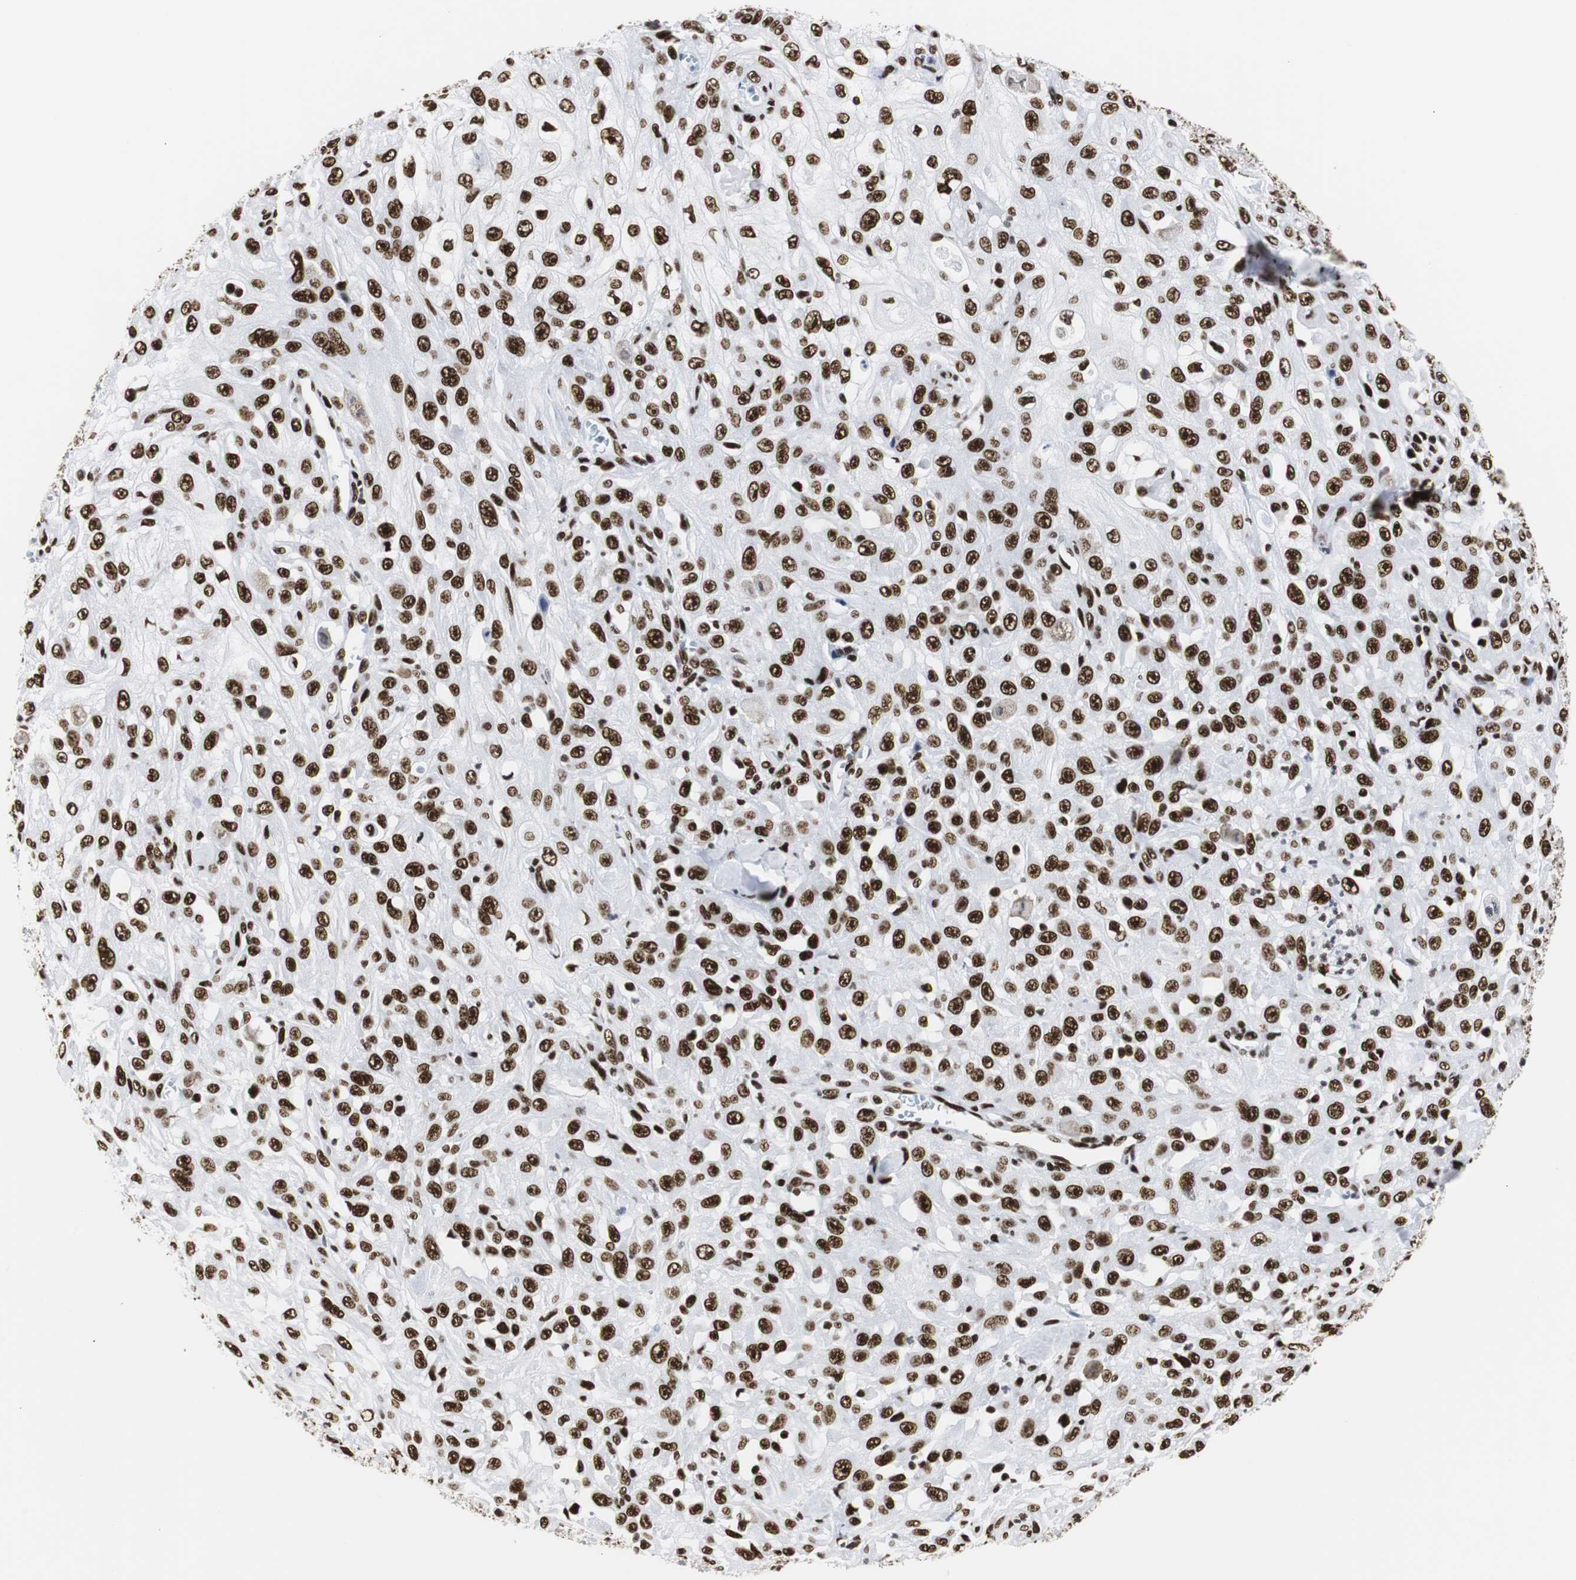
{"staining": {"intensity": "strong", "quantity": ">75%", "location": "nuclear"}, "tissue": "skin cancer", "cell_type": "Tumor cells", "image_type": "cancer", "snomed": [{"axis": "morphology", "description": "Squamous cell carcinoma, NOS"}, {"axis": "morphology", "description": "Squamous cell carcinoma, metastatic, NOS"}, {"axis": "topography", "description": "Skin"}, {"axis": "topography", "description": "Lymph node"}], "caption": "Protein analysis of squamous cell carcinoma (skin) tissue exhibits strong nuclear expression in approximately >75% of tumor cells.", "gene": "HNRNPH2", "patient": {"sex": "male", "age": 75}}